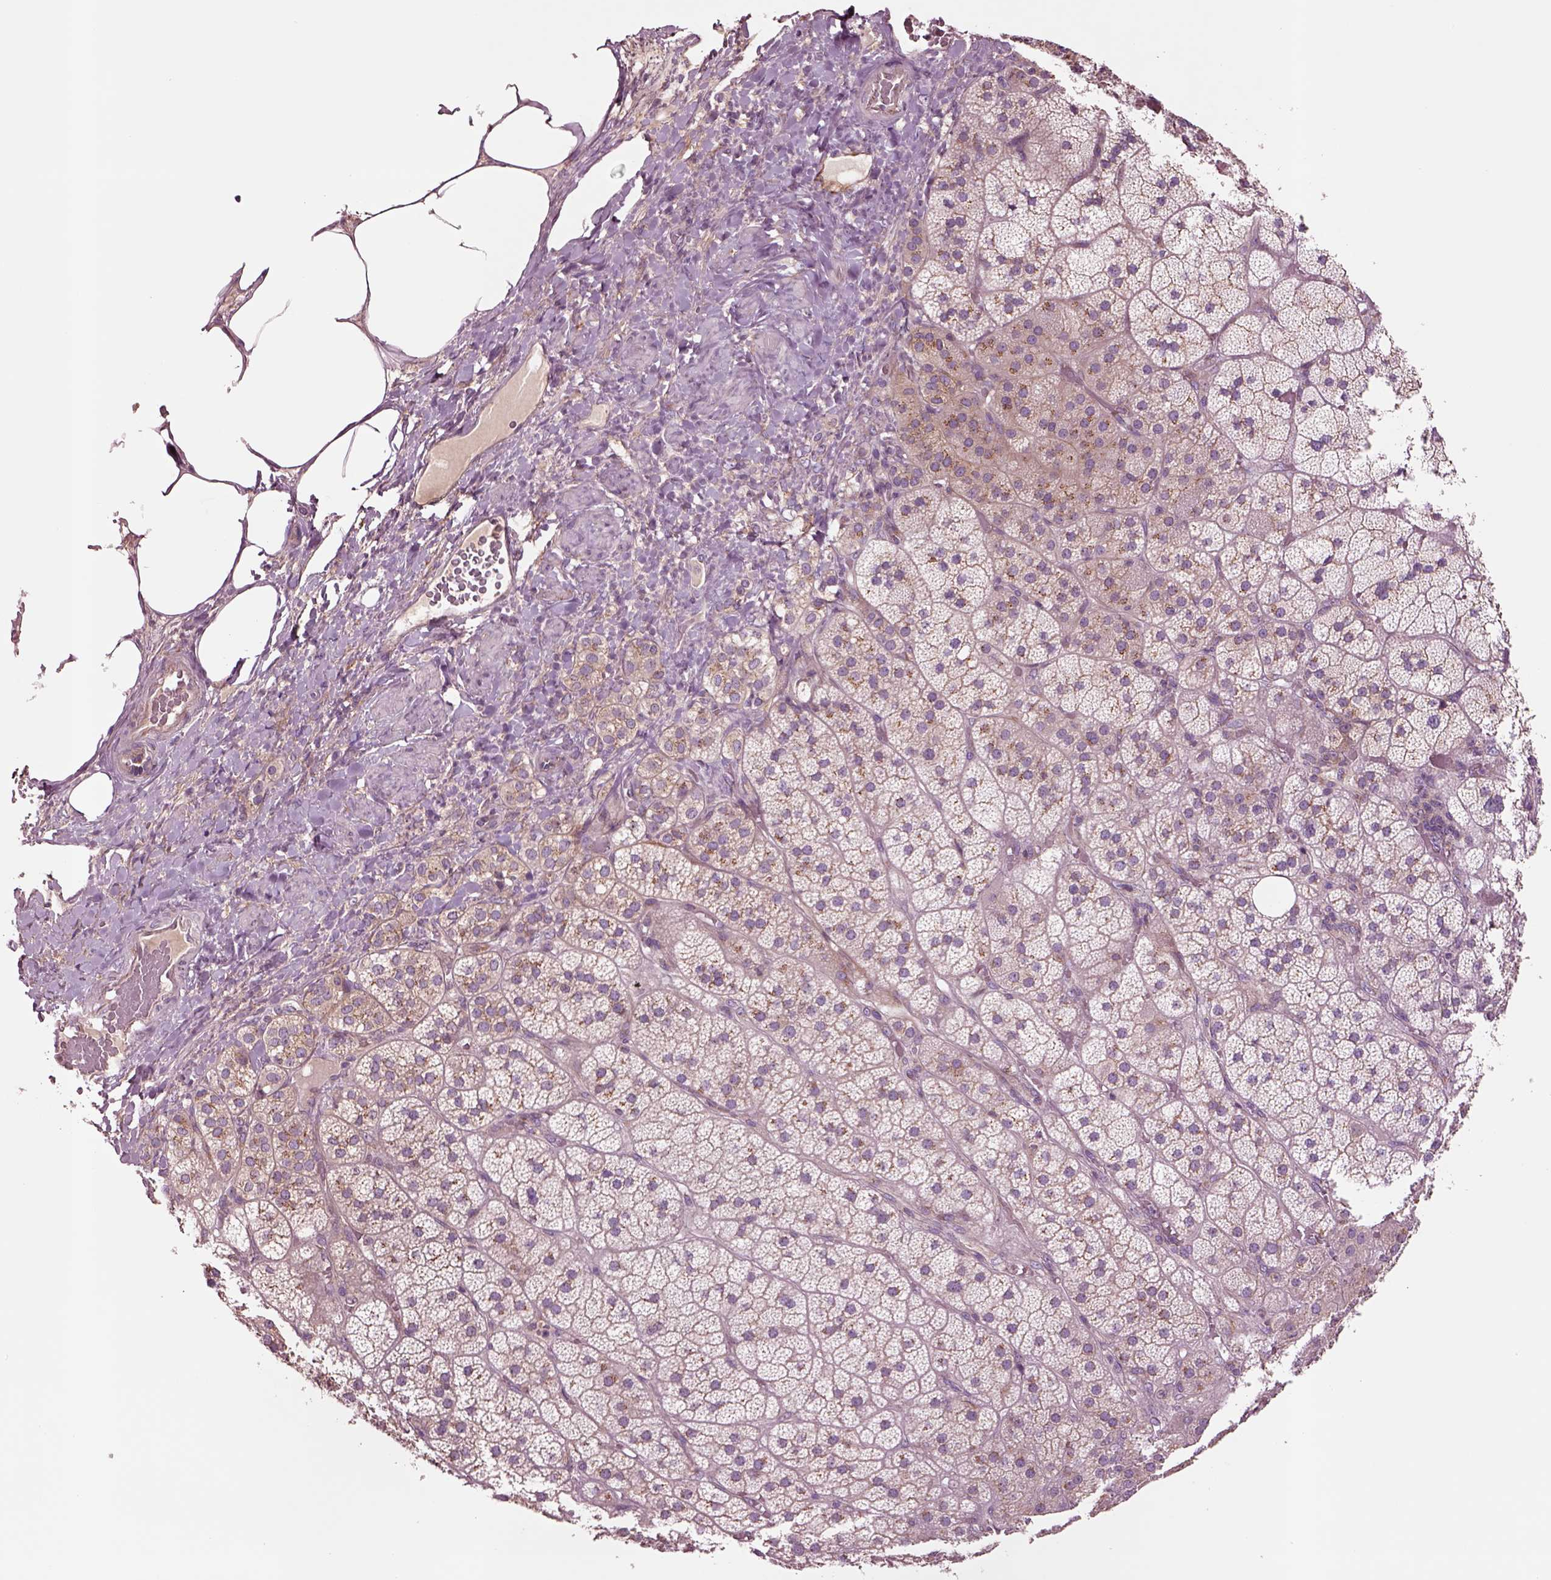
{"staining": {"intensity": "moderate", "quantity": ">75%", "location": "cytoplasmic/membranous"}, "tissue": "adrenal gland", "cell_type": "Glandular cells", "image_type": "normal", "snomed": [{"axis": "morphology", "description": "Normal tissue, NOS"}, {"axis": "topography", "description": "Adrenal gland"}], "caption": "This photomicrograph displays benign adrenal gland stained with immunohistochemistry to label a protein in brown. The cytoplasmic/membranous of glandular cells show moderate positivity for the protein. Nuclei are counter-stained blue.", "gene": "SEC23A", "patient": {"sex": "male", "age": 57}}